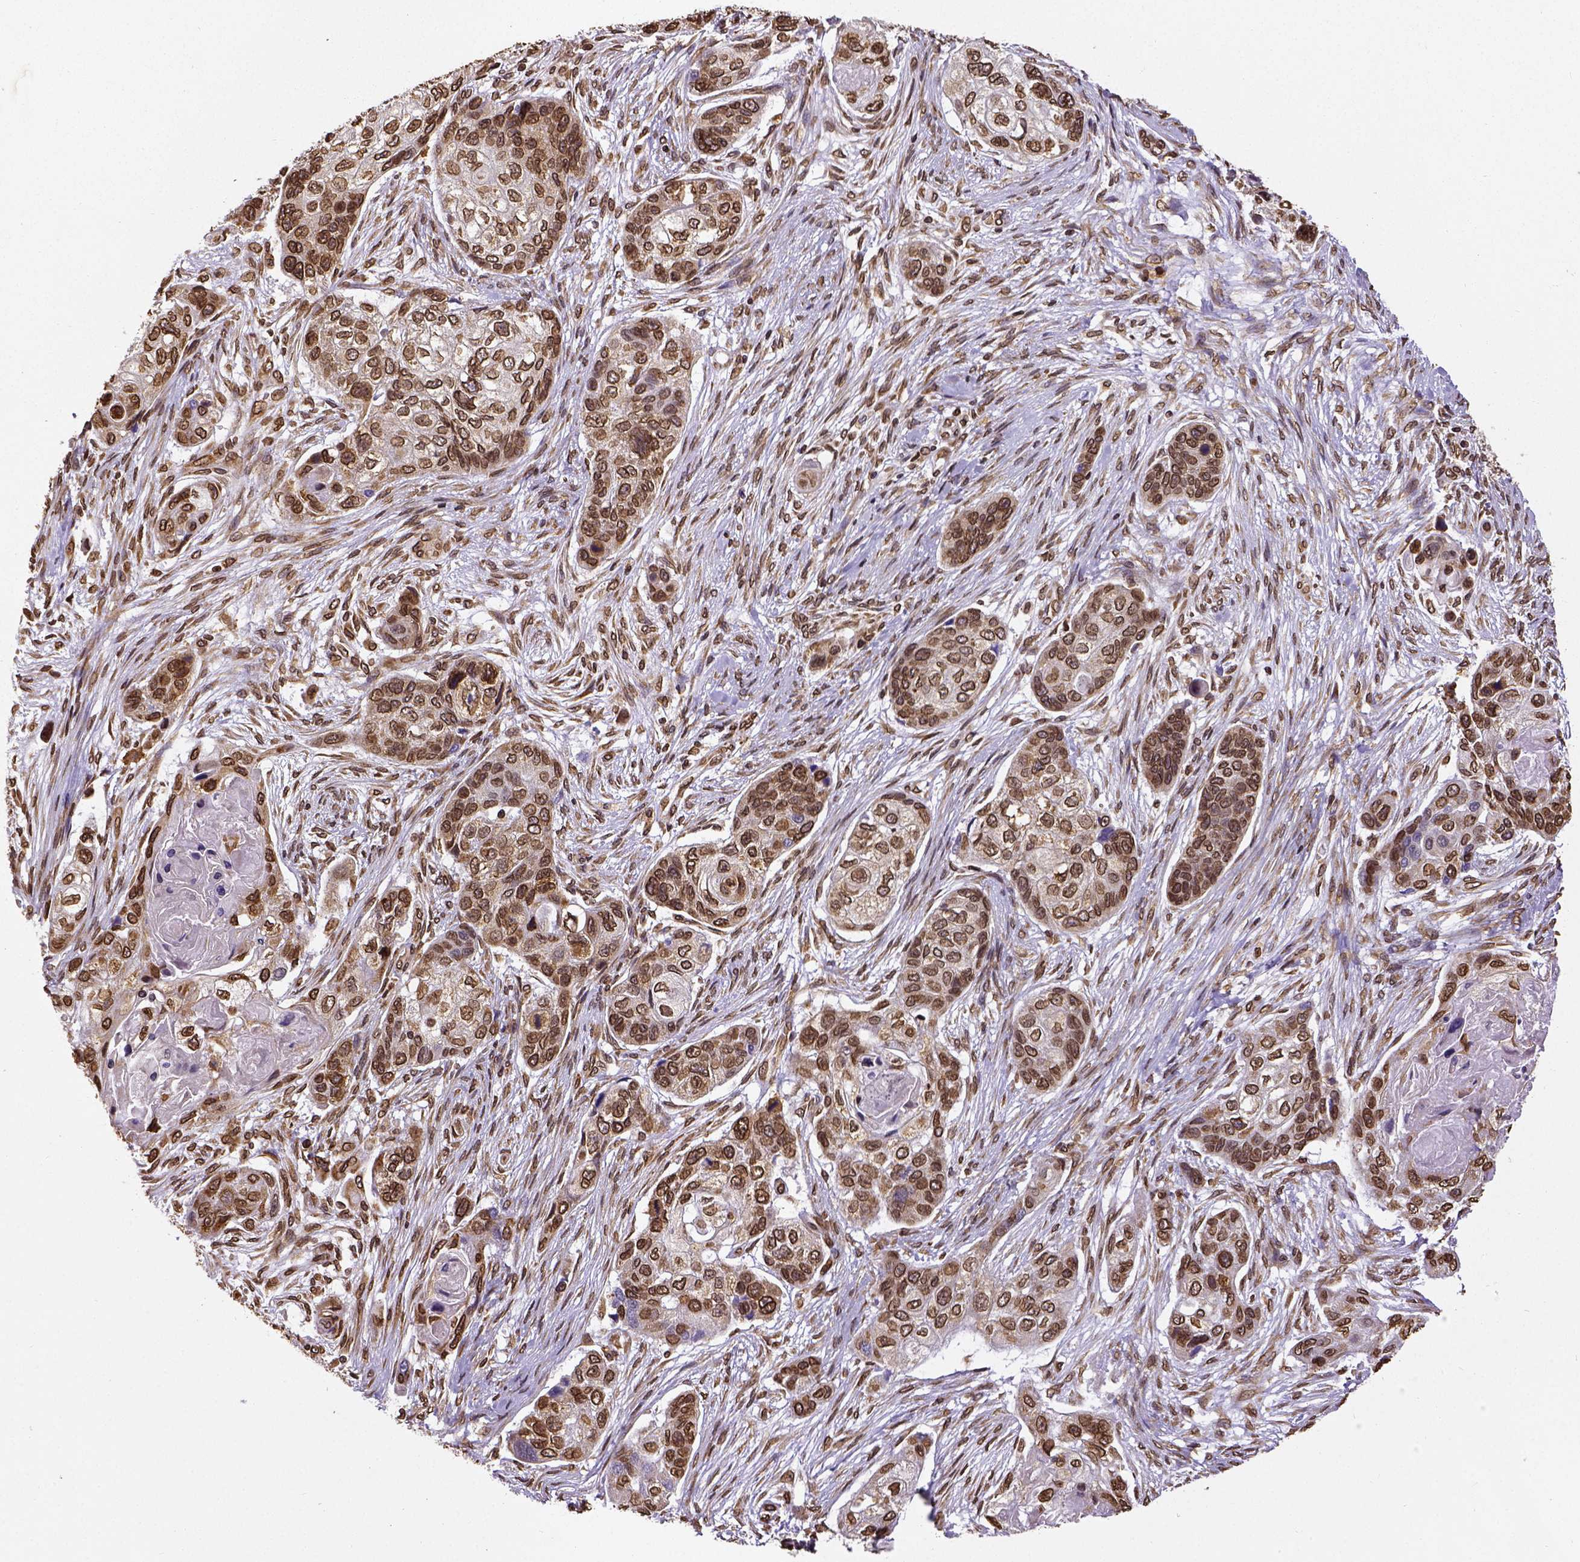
{"staining": {"intensity": "strong", "quantity": ">75%", "location": "cytoplasmic/membranous,nuclear"}, "tissue": "lung cancer", "cell_type": "Tumor cells", "image_type": "cancer", "snomed": [{"axis": "morphology", "description": "Squamous cell carcinoma, NOS"}, {"axis": "topography", "description": "Lung"}], "caption": "This is an image of immunohistochemistry staining of lung cancer (squamous cell carcinoma), which shows strong expression in the cytoplasmic/membranous and nuclear of tumor cells.", "gene": "MTDH", "patient": {"sex": "male", "age": 69}}